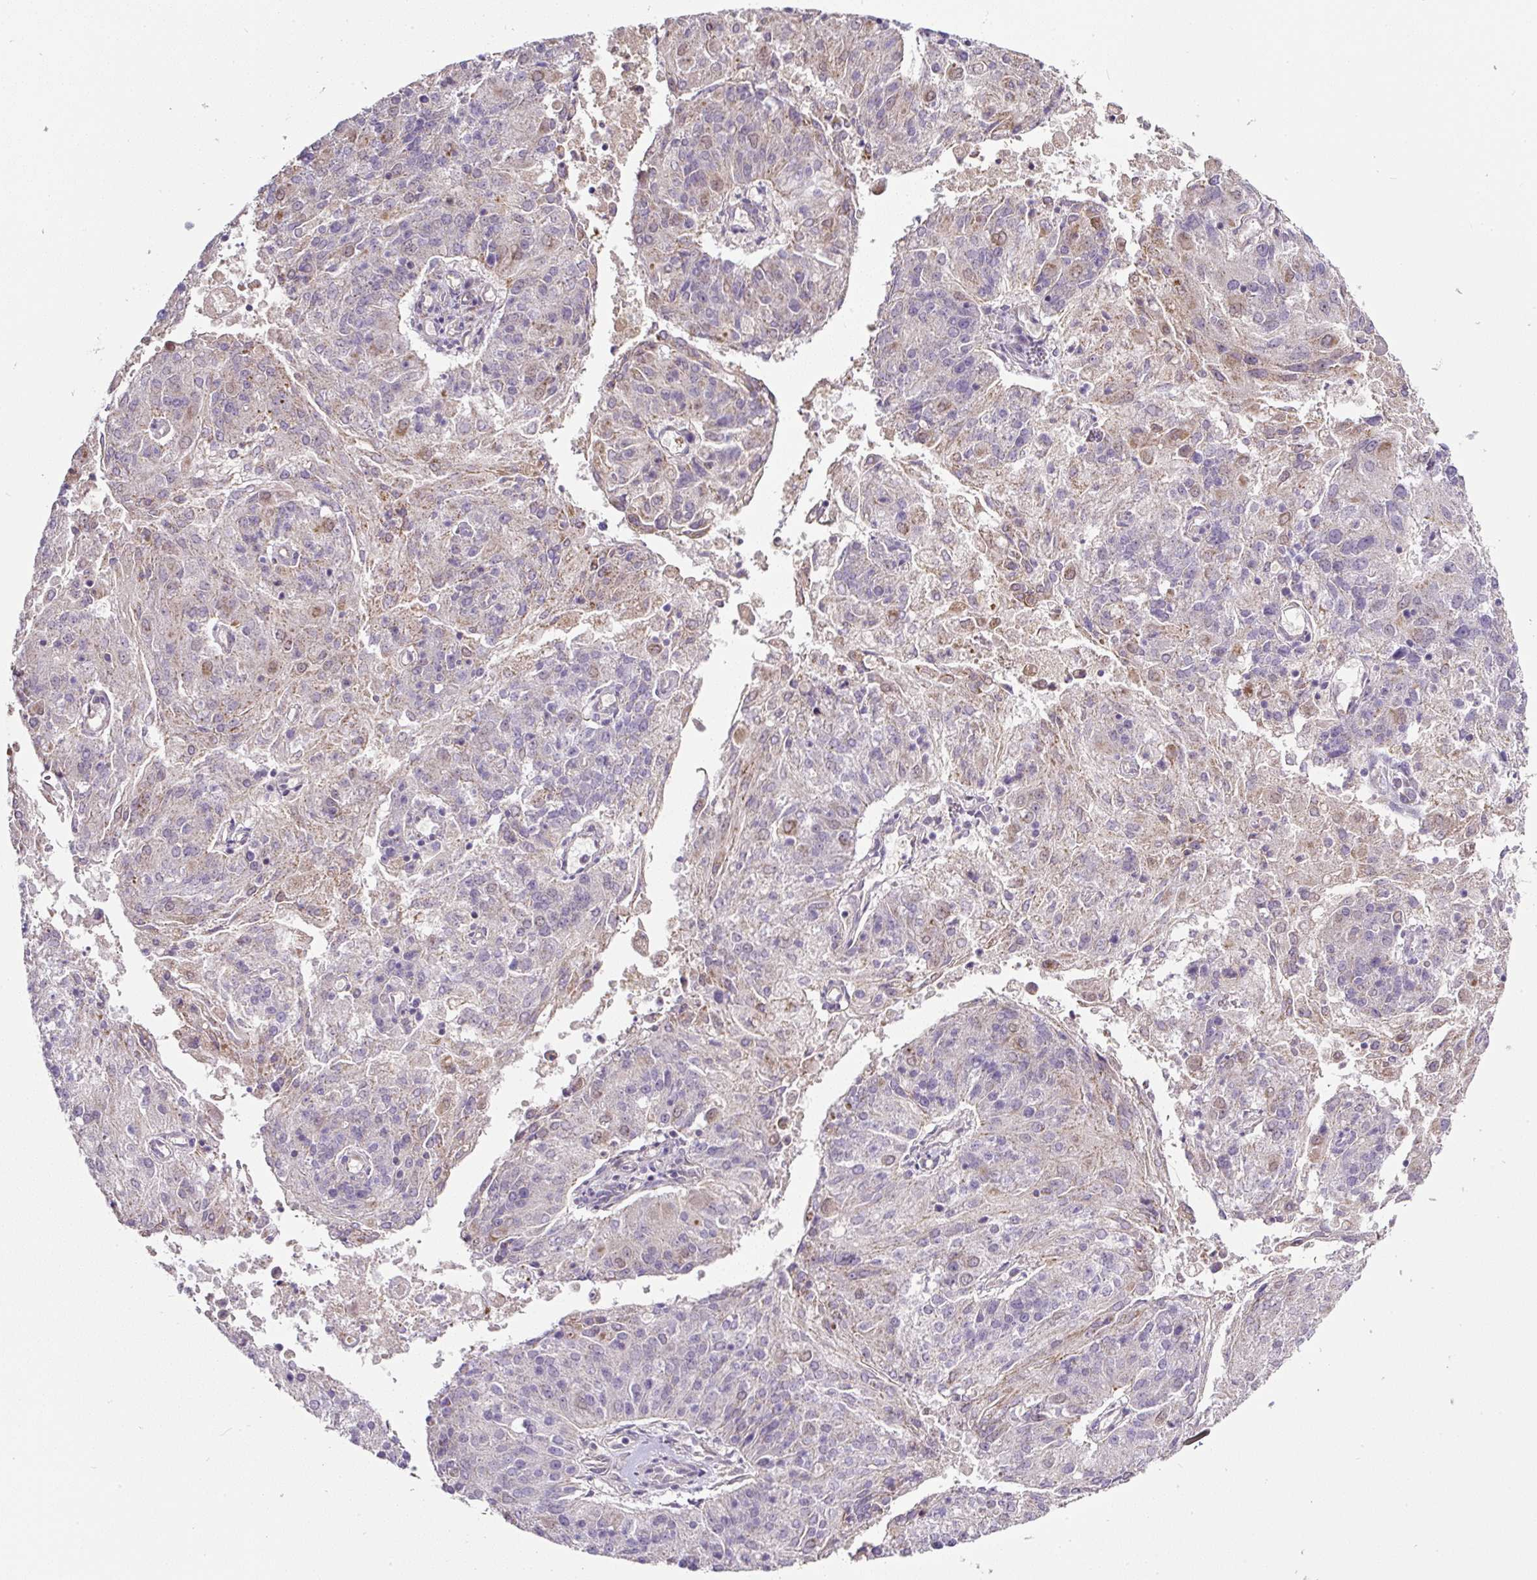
{"staining": {"intensity": "weak", "quantity": "<25%", "location": "cytoplasmic/membranous"}, "tissue": "endometrial cancer", "cell_type": "Tumor cells", "image_type": "cancer", "snomed": [{"axis": "morphology", "description": "Adenocarcinoma, NOS"}, {"axis": "topography", "description": "Endometrium"}], "caption": "An IHC photomicrograph of endometrial cancer (adenocarcinoma) is shown. There is no staining in tumor cells of endometrial cancer (adenocarcinoma).", "gene": "HPS4", "patient": {"sex": "female", "age": 82}}